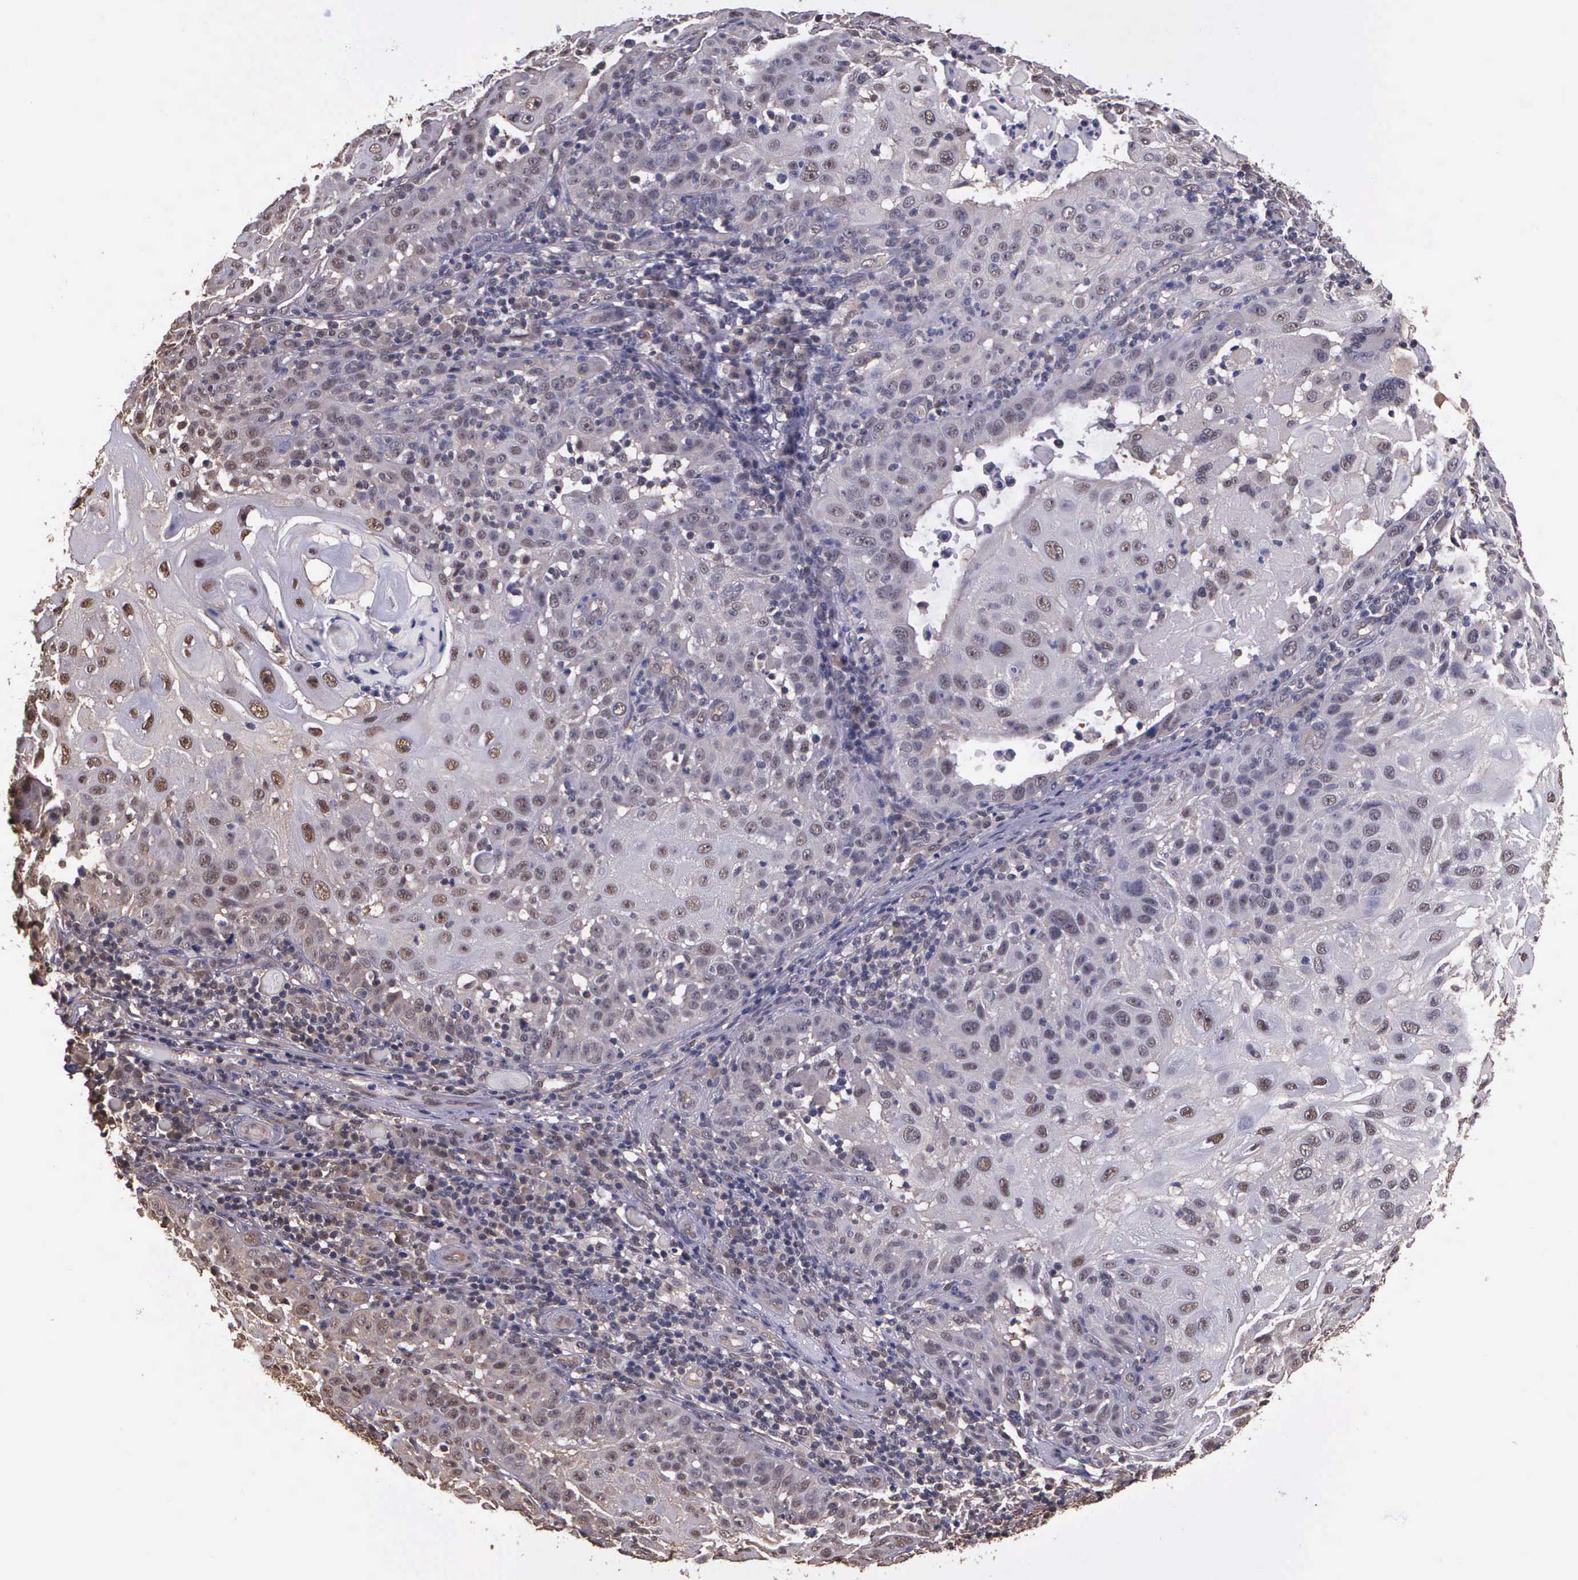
{"staining": {"intensity": "weak", "quantity": "25%-75%", "location": "cytoplasmic/membranous,nuclear"}, "tissue": "skin cancer", "cell_type": "Tumor cells", "image_type": "cancer", "snomed": [{"axis": "morphology", "description": "Squamous cell carcinoma, NOS"}, {"axis": "topography", "description": "Skin"}], "caption": "Protein expression analysis of squamous cell carcinoma (skin) demonstrates weak cytoplasmic/membranous and nuclear staining in about 25%-75% of tumor cells.", "gene": "PSMC1", "patient": {"sex": "female", "age": 89}}